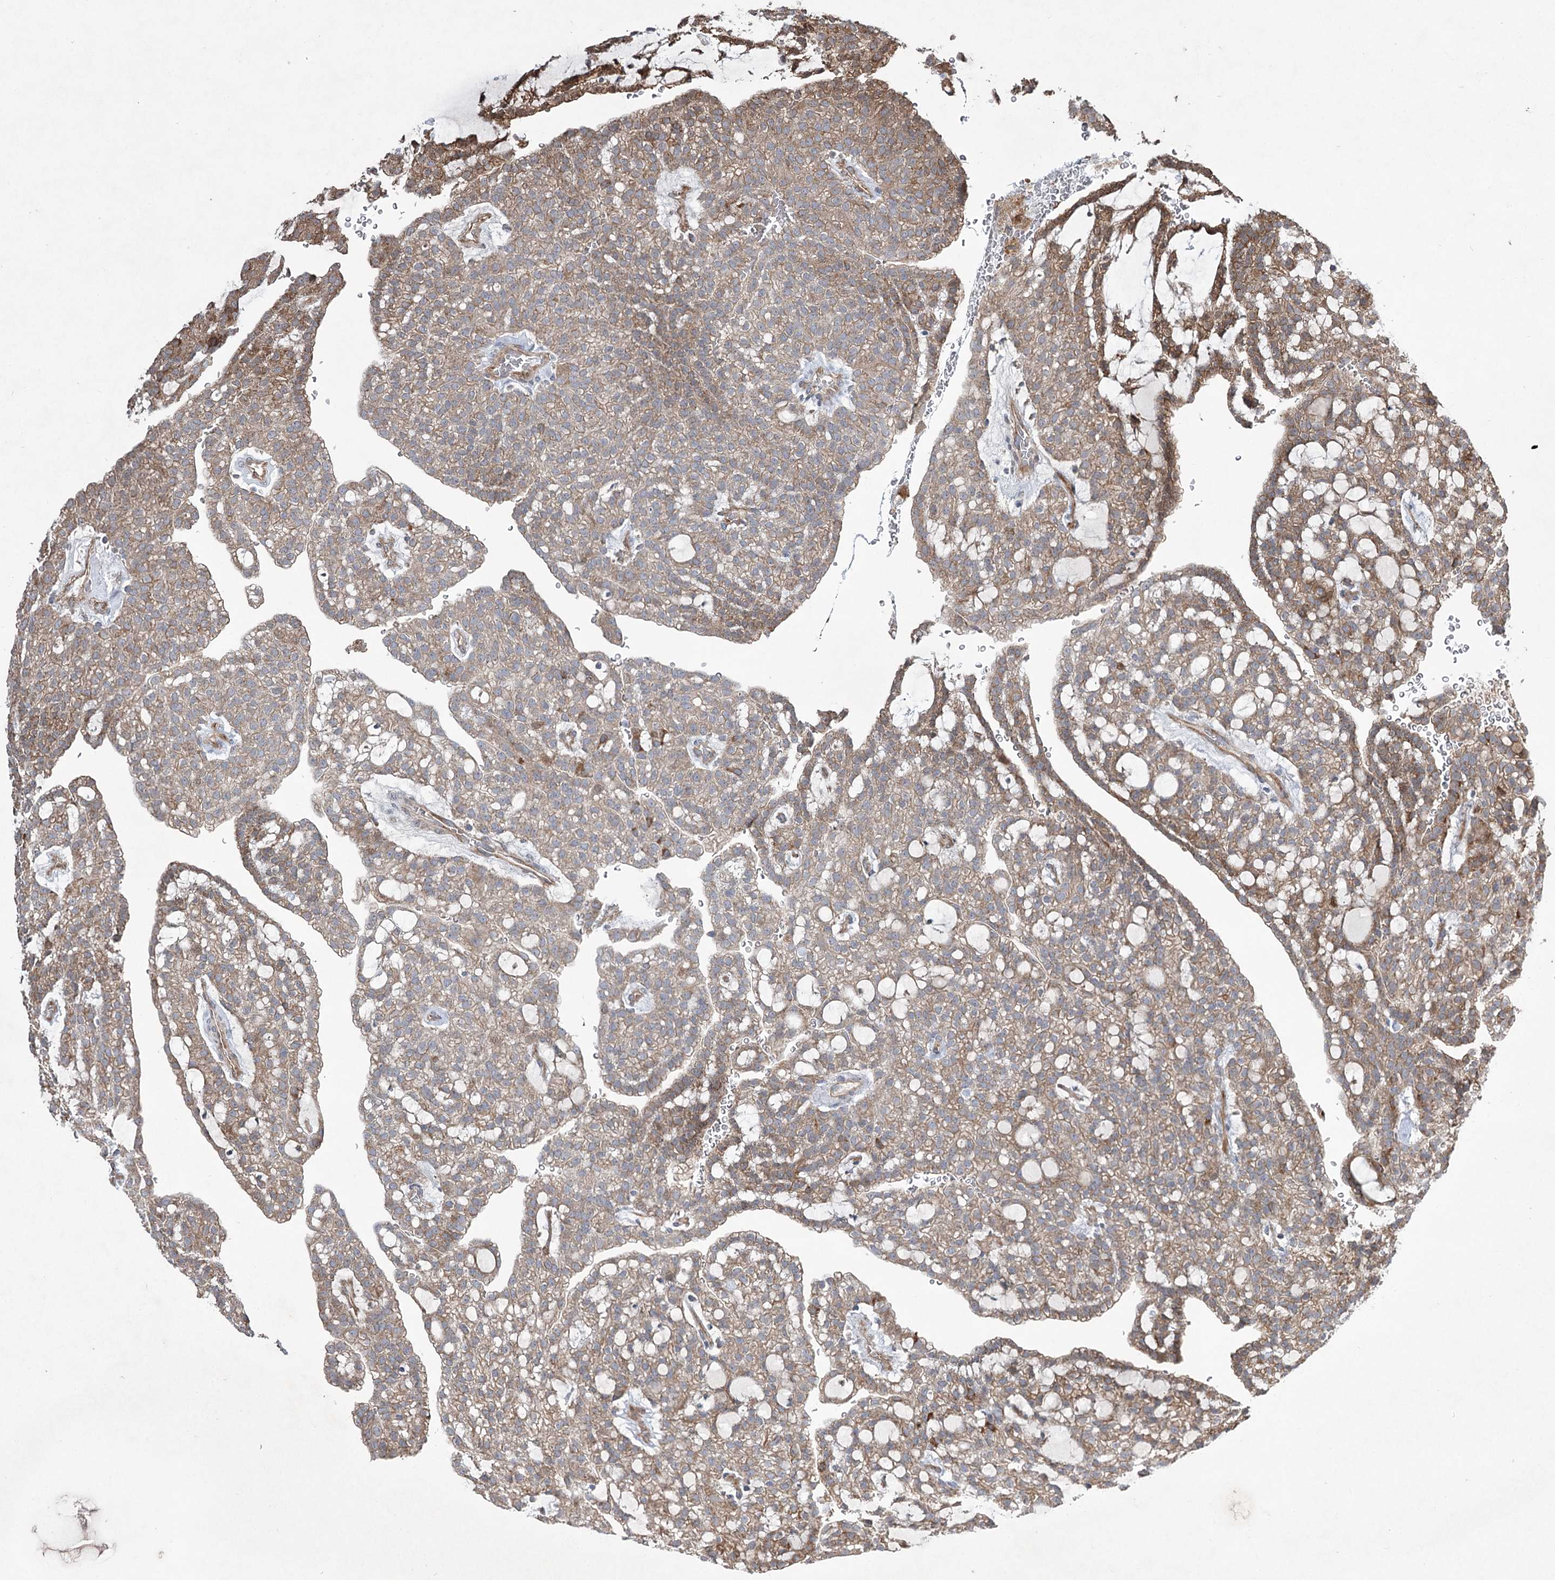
{"staining": {"intensity": "moderate", "quantity": "25%-75%", "location": "cytoplasmic/membranous"}, "tissue": "renal cancer", "cell_type": "Tumor cells", "image_type": "cancer", "snomed": [{"axis": "morphology", "description": "Adenocarcinoma, NOS"}, {"axis": "topography", "description": "Kidney"}], "caption": "Brown immunohistochemical staining in human renal cancer (adenocarcinoma) reveals moderate cytoplasmic/membranous expression in approximately 25%-75% of tumor cells.", "gene": "SERINC5", "patient": {"sex": "male", "age": 63}}